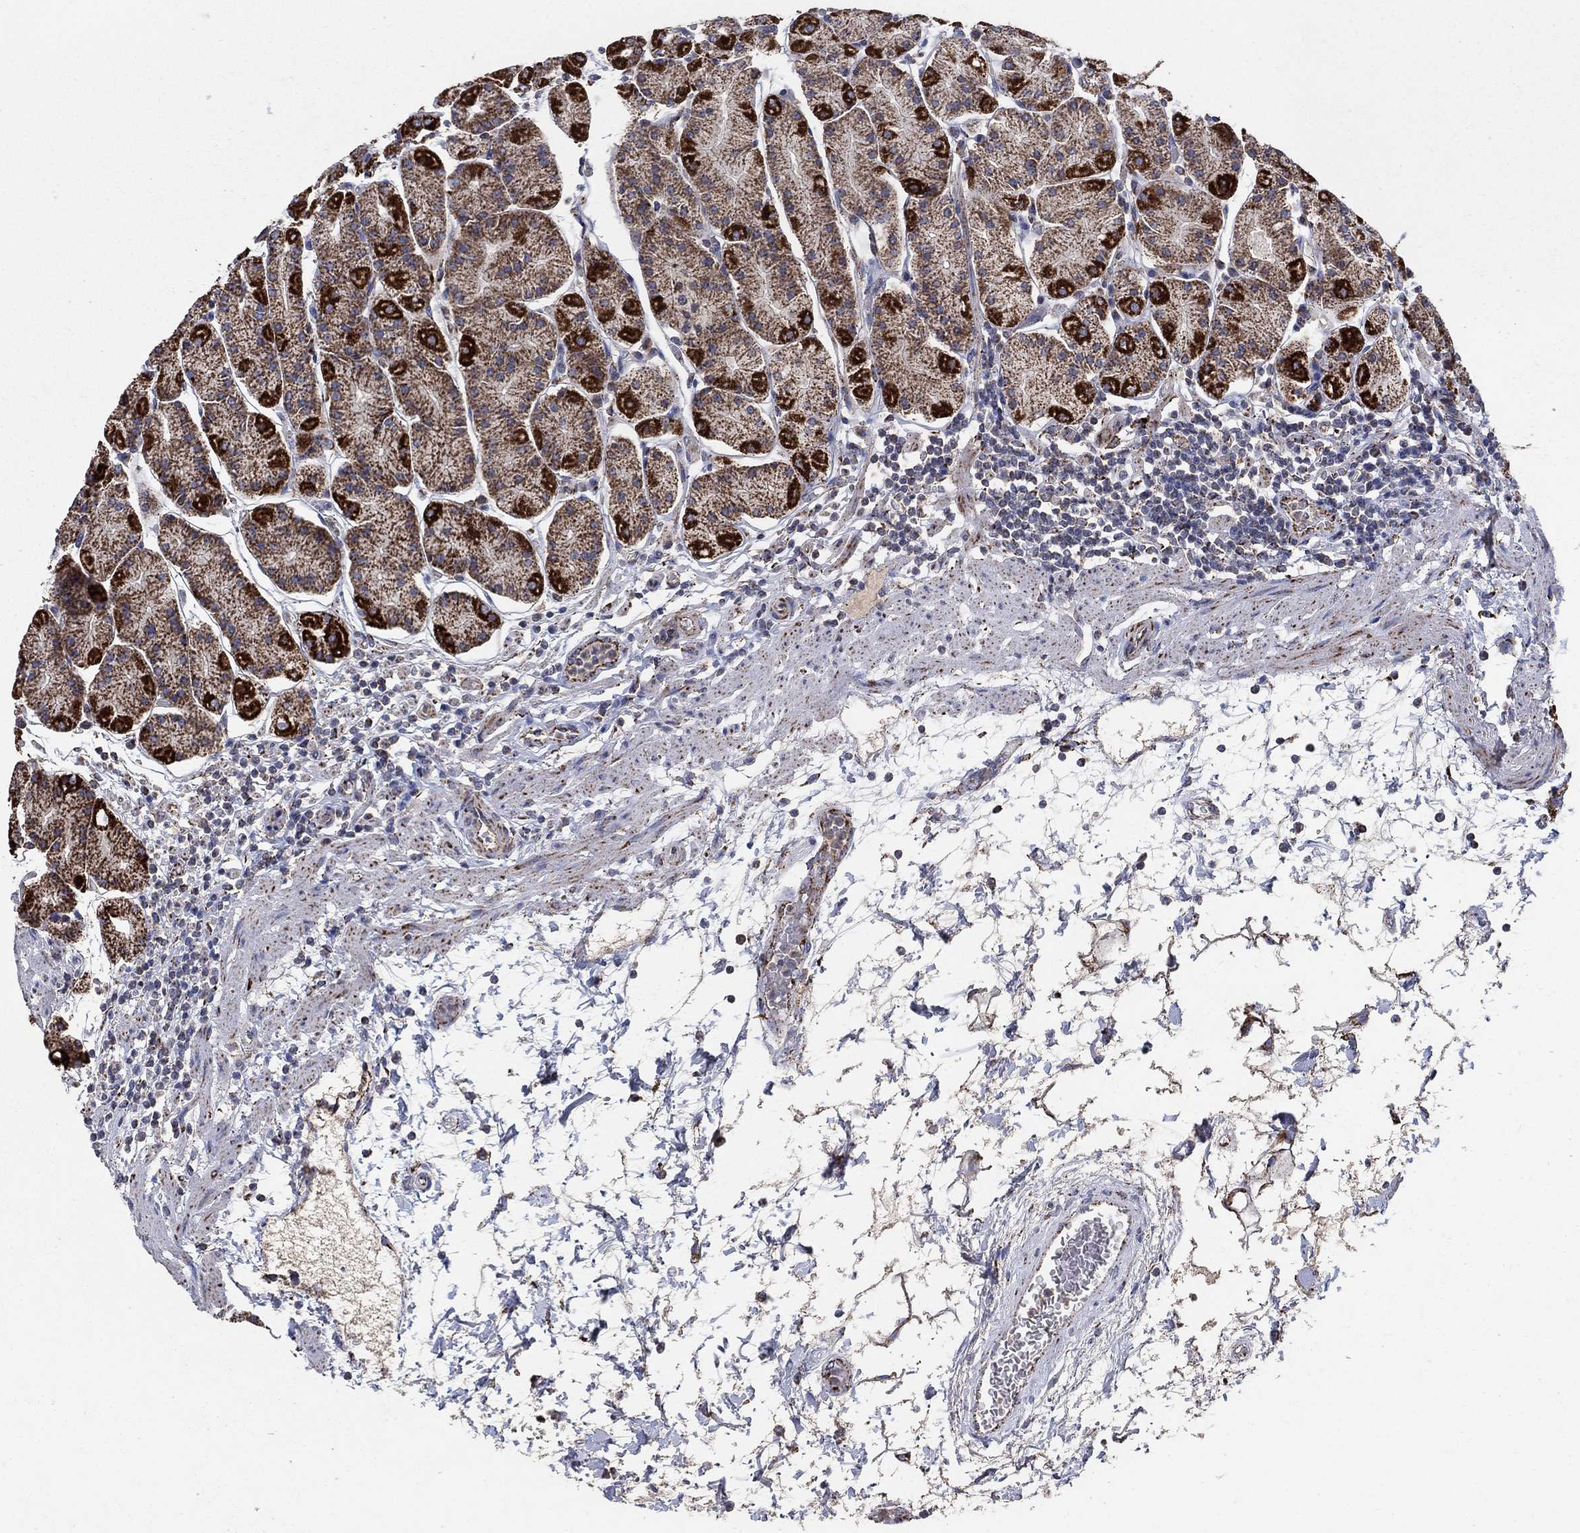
{"staining": {"intensity": "strong", "quantity": "<25%", "location": "cytoplasmic/membranous"}, "tissue": "stomach", "cell_type": "Glandular cells", "image_type": "normal", "snomed": [{"axis": "morphology", "description": "Normal tissue, NOS"}, {"axis": "topography", "description": "Stomach"}], "caption": "About <25% of glandular cells in benign stomach show strong cytoplasmic/membranous protein expression as visualized by brown immunohistochemical staining.", "gene": "PNPLA2", "patient": {"sex": "male", "age": 54}}